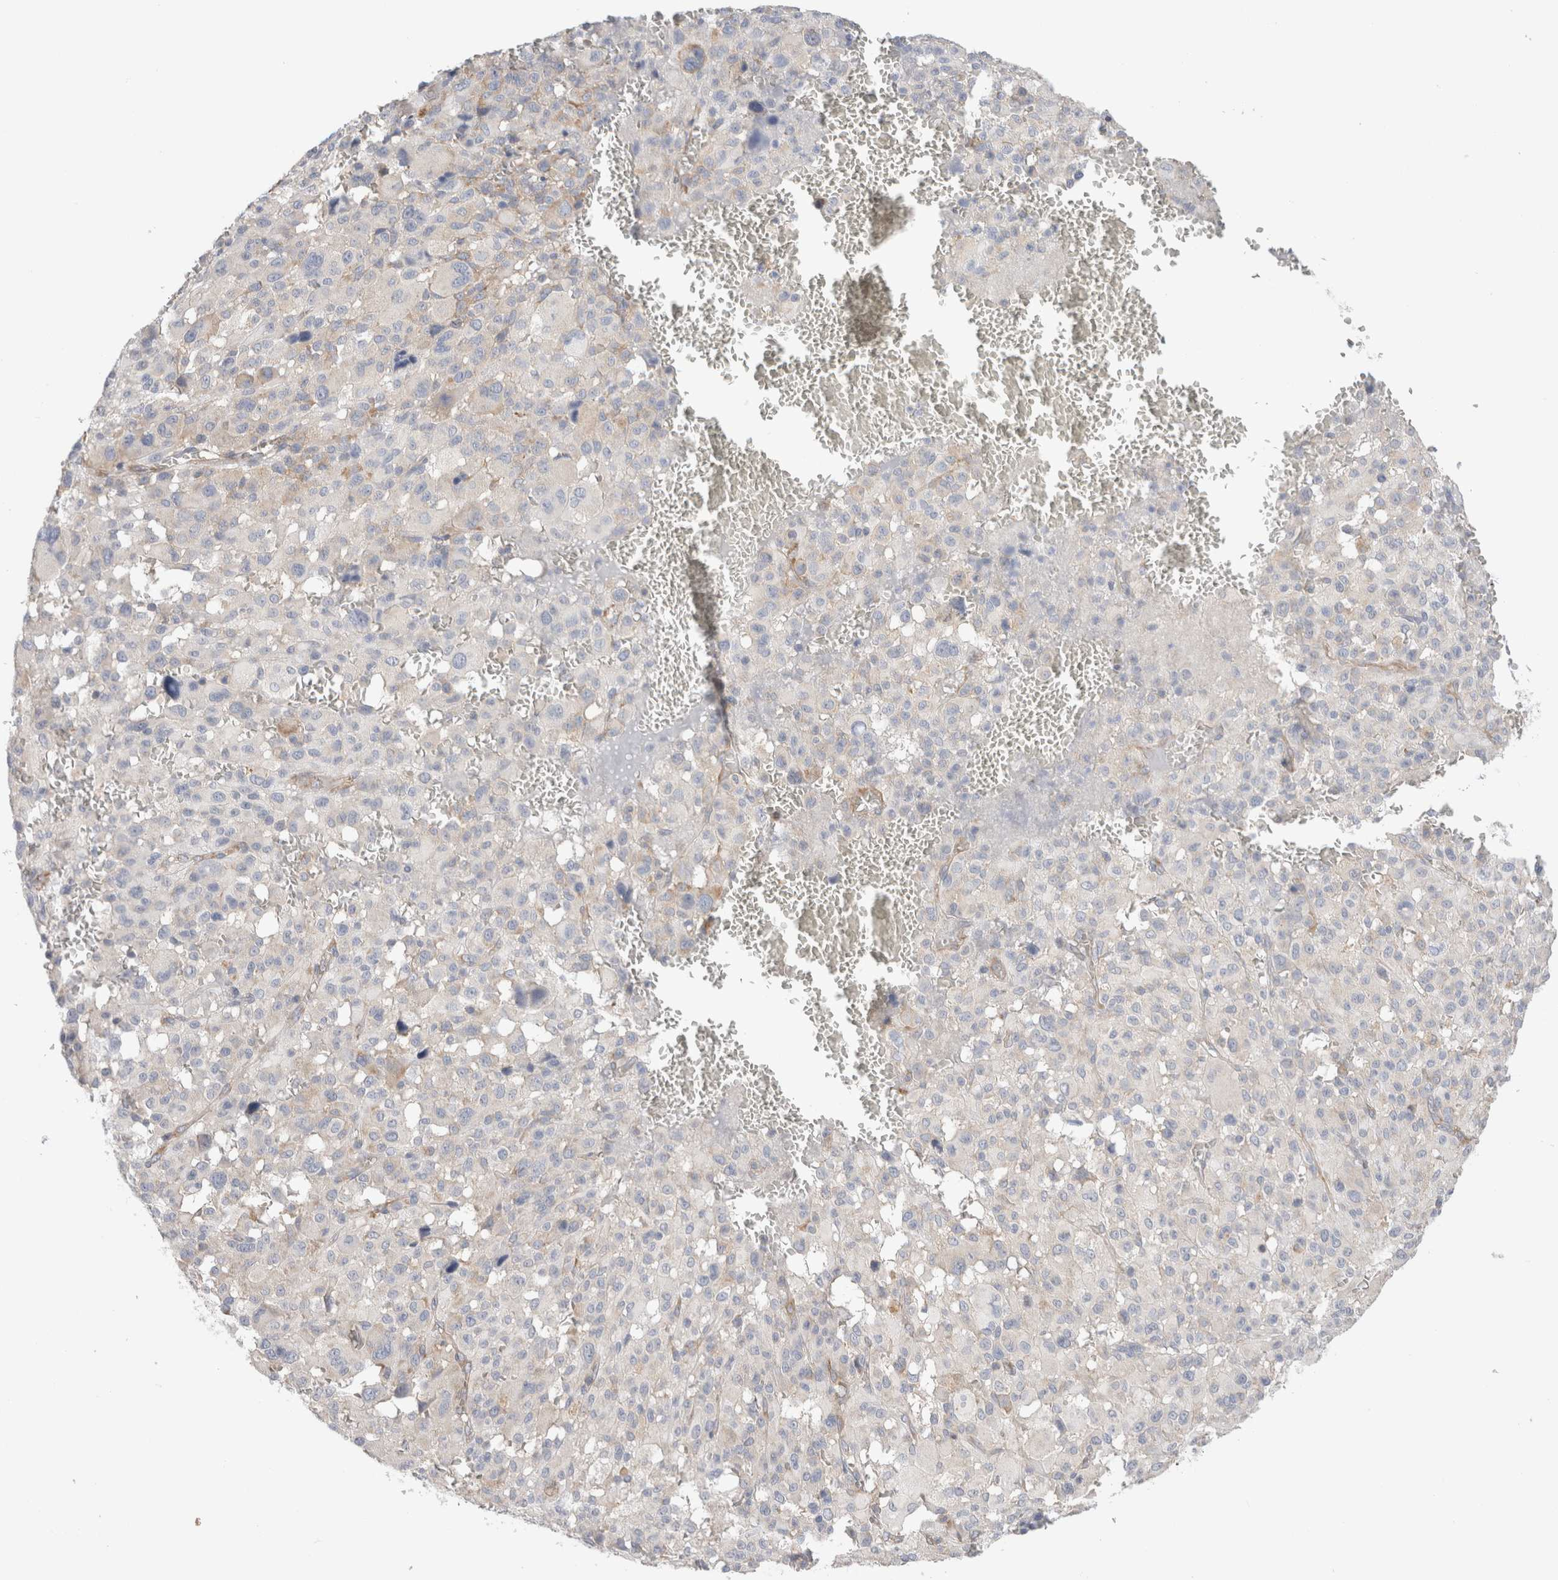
{"staining": {"intensity": "negative", "quantity": "none", "location": "none"}, "tissue": "melanoma", "cell_type": "Tumor cells", "image_type": "cancer", "snomed": [{"axis": "morphology", "description": "Malignant melanoma, Metastatic site"}, {"axis": "topography", "description": "Skin"}], "caption": "High magnification brightfield microscopy of melanoma stained with DAB (brown) and counterstained with hematoxylin (blue): tumor cells show no significant expression.", "gene": "ZNF23", "patient": {"sex": "female", "age": 74}}